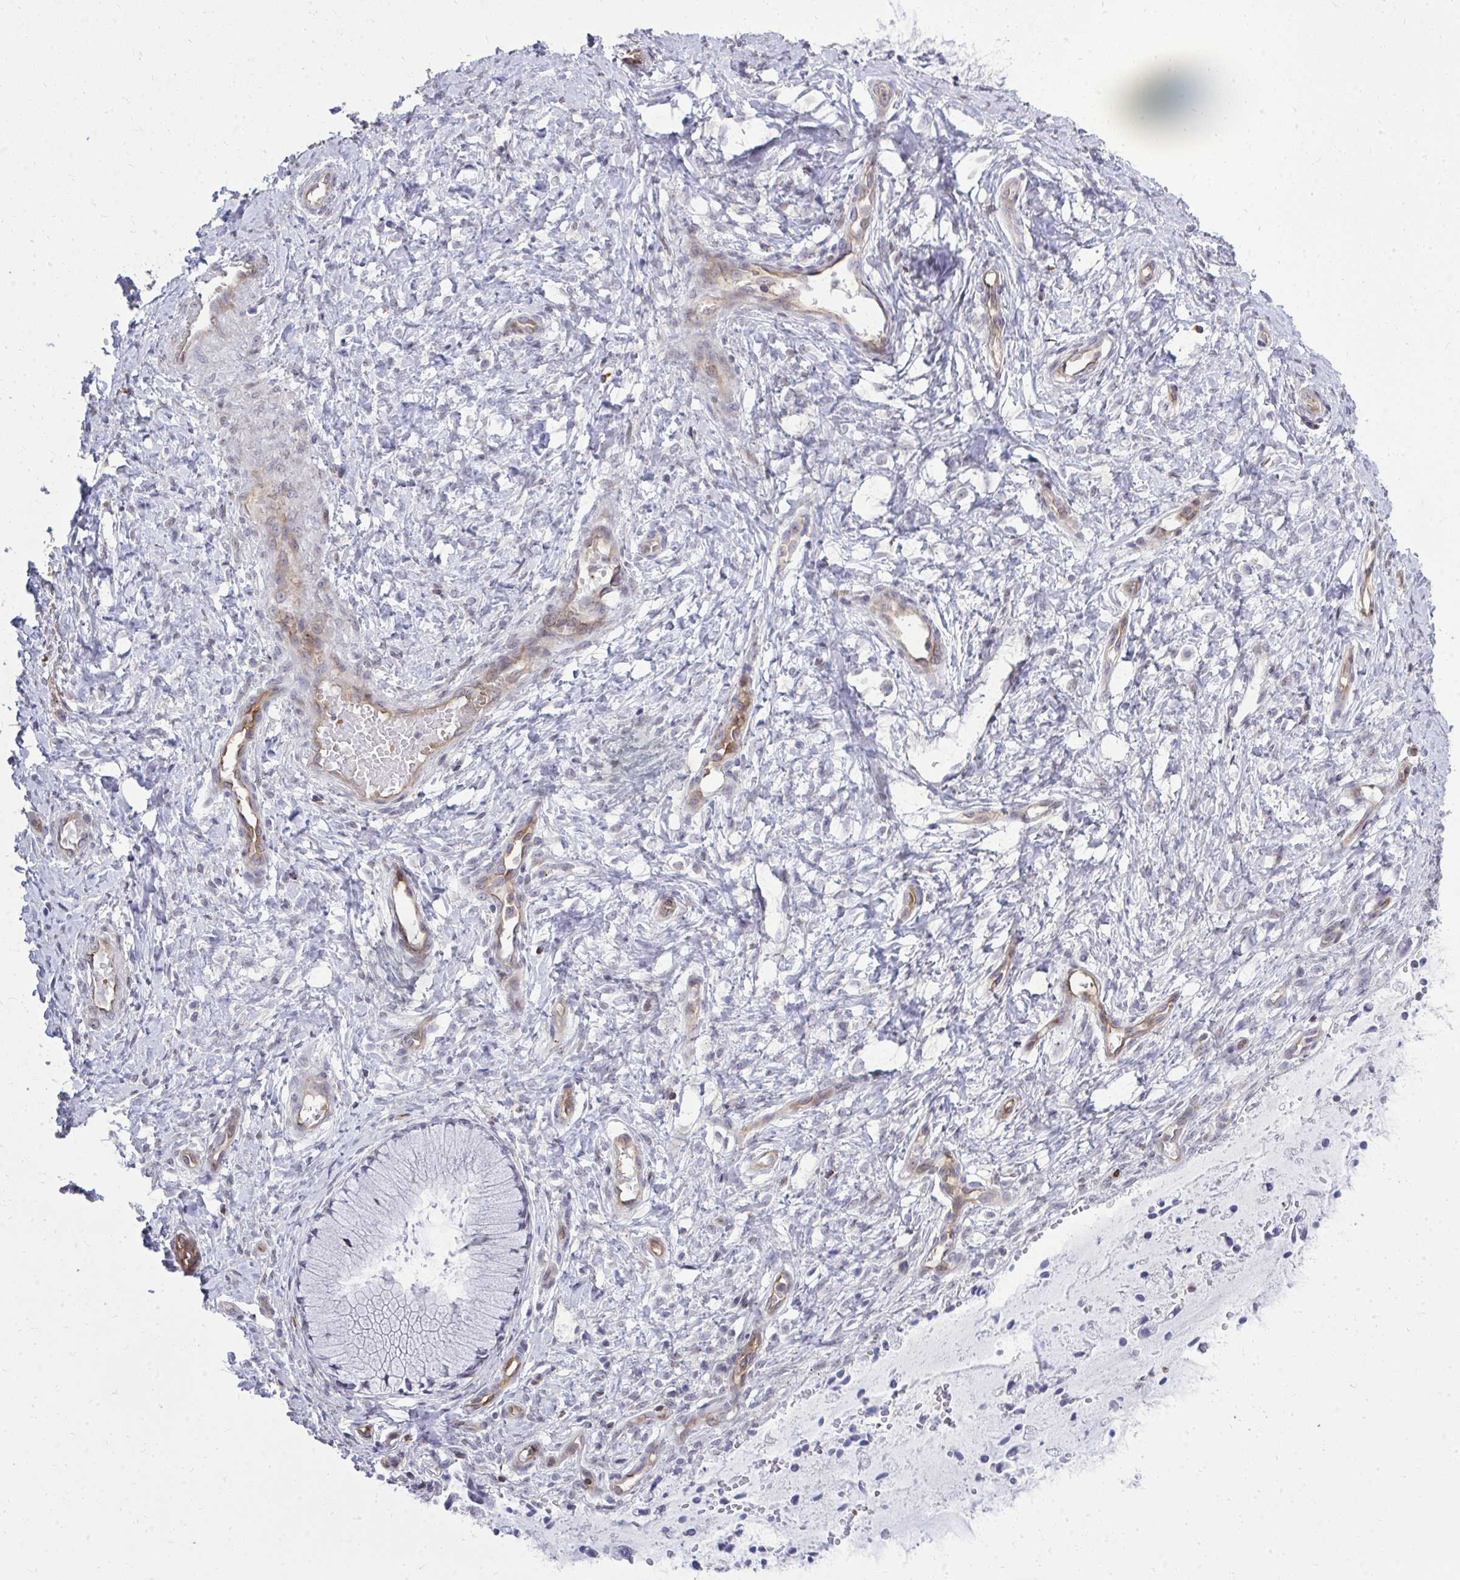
{"staining": {"intensity": "negative", "quantity": "none", "location": "none"}, "tissue": "cervix", "cell_type": "Glandular cells", "image_type": "normal", "snomed": [{"axis": "morphology", "description": "Normal tissue, NOS"}, {"axis": "topography", "description": "Cervix"}], "caption": "Glandular cells are negative for protein expression in unremarkable human cervix.", "gene": "FOXN3", "patient": {"sex": "female", "age": 37}}